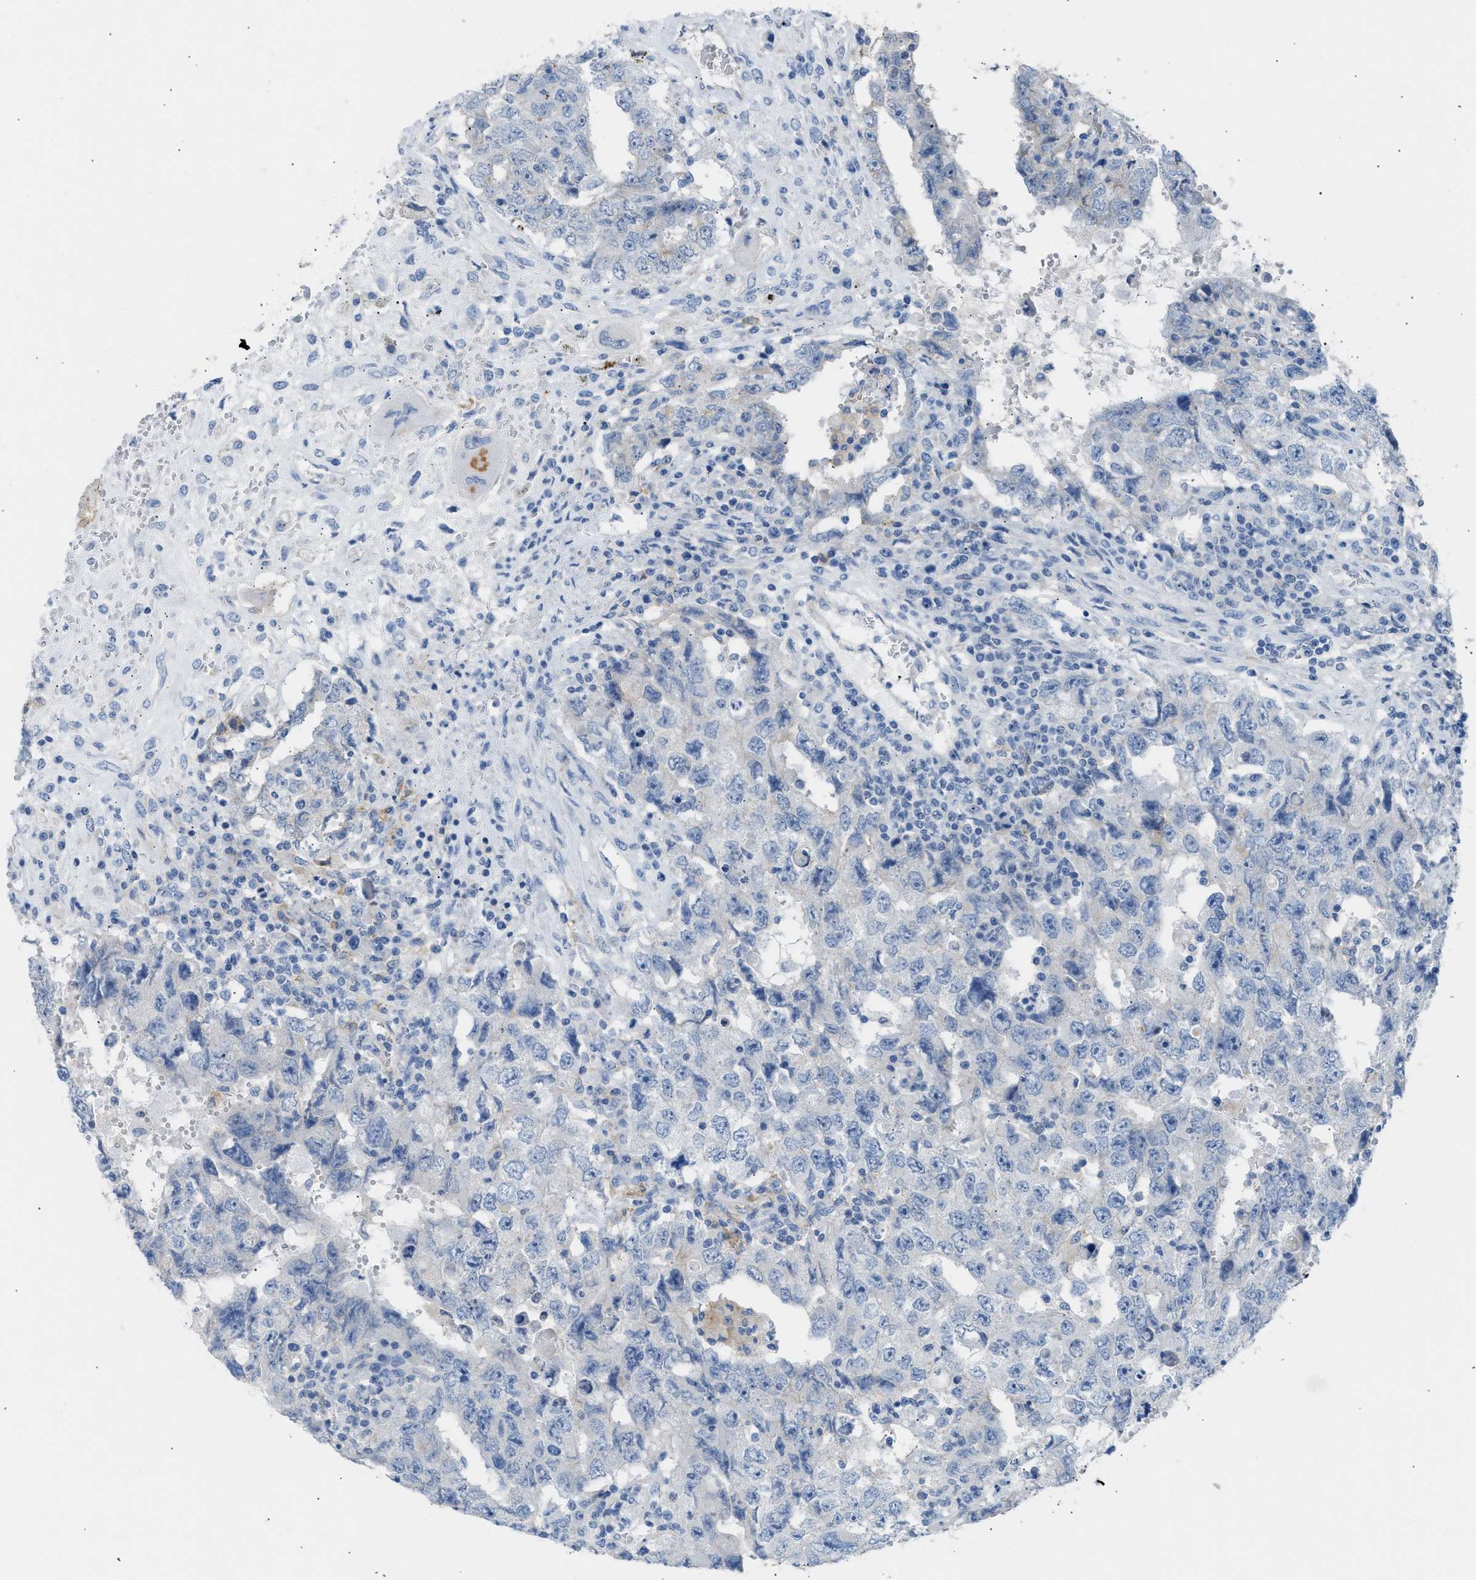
{"staining": {"intensity": "negative", "quantity": "none", "location": "none"}, "tissue": "testis cancer", "cell_type": "Tumor cells", "image_type": "cancer", "snomed": [{"axis": "morphology", "description": "Carcinoma, Embryonal, NOS"}, {"axis": "topography", "description": "Testis"}], "caption": "Immunohistochemistry micrograph of neoplastic tissue: testis cancer (embryonal carcinoma) stained with DAB reveals no significant protein positivity in tumor cells.", "gene": "ERBB2", "patient": {"sex": "male", "age": 26}}